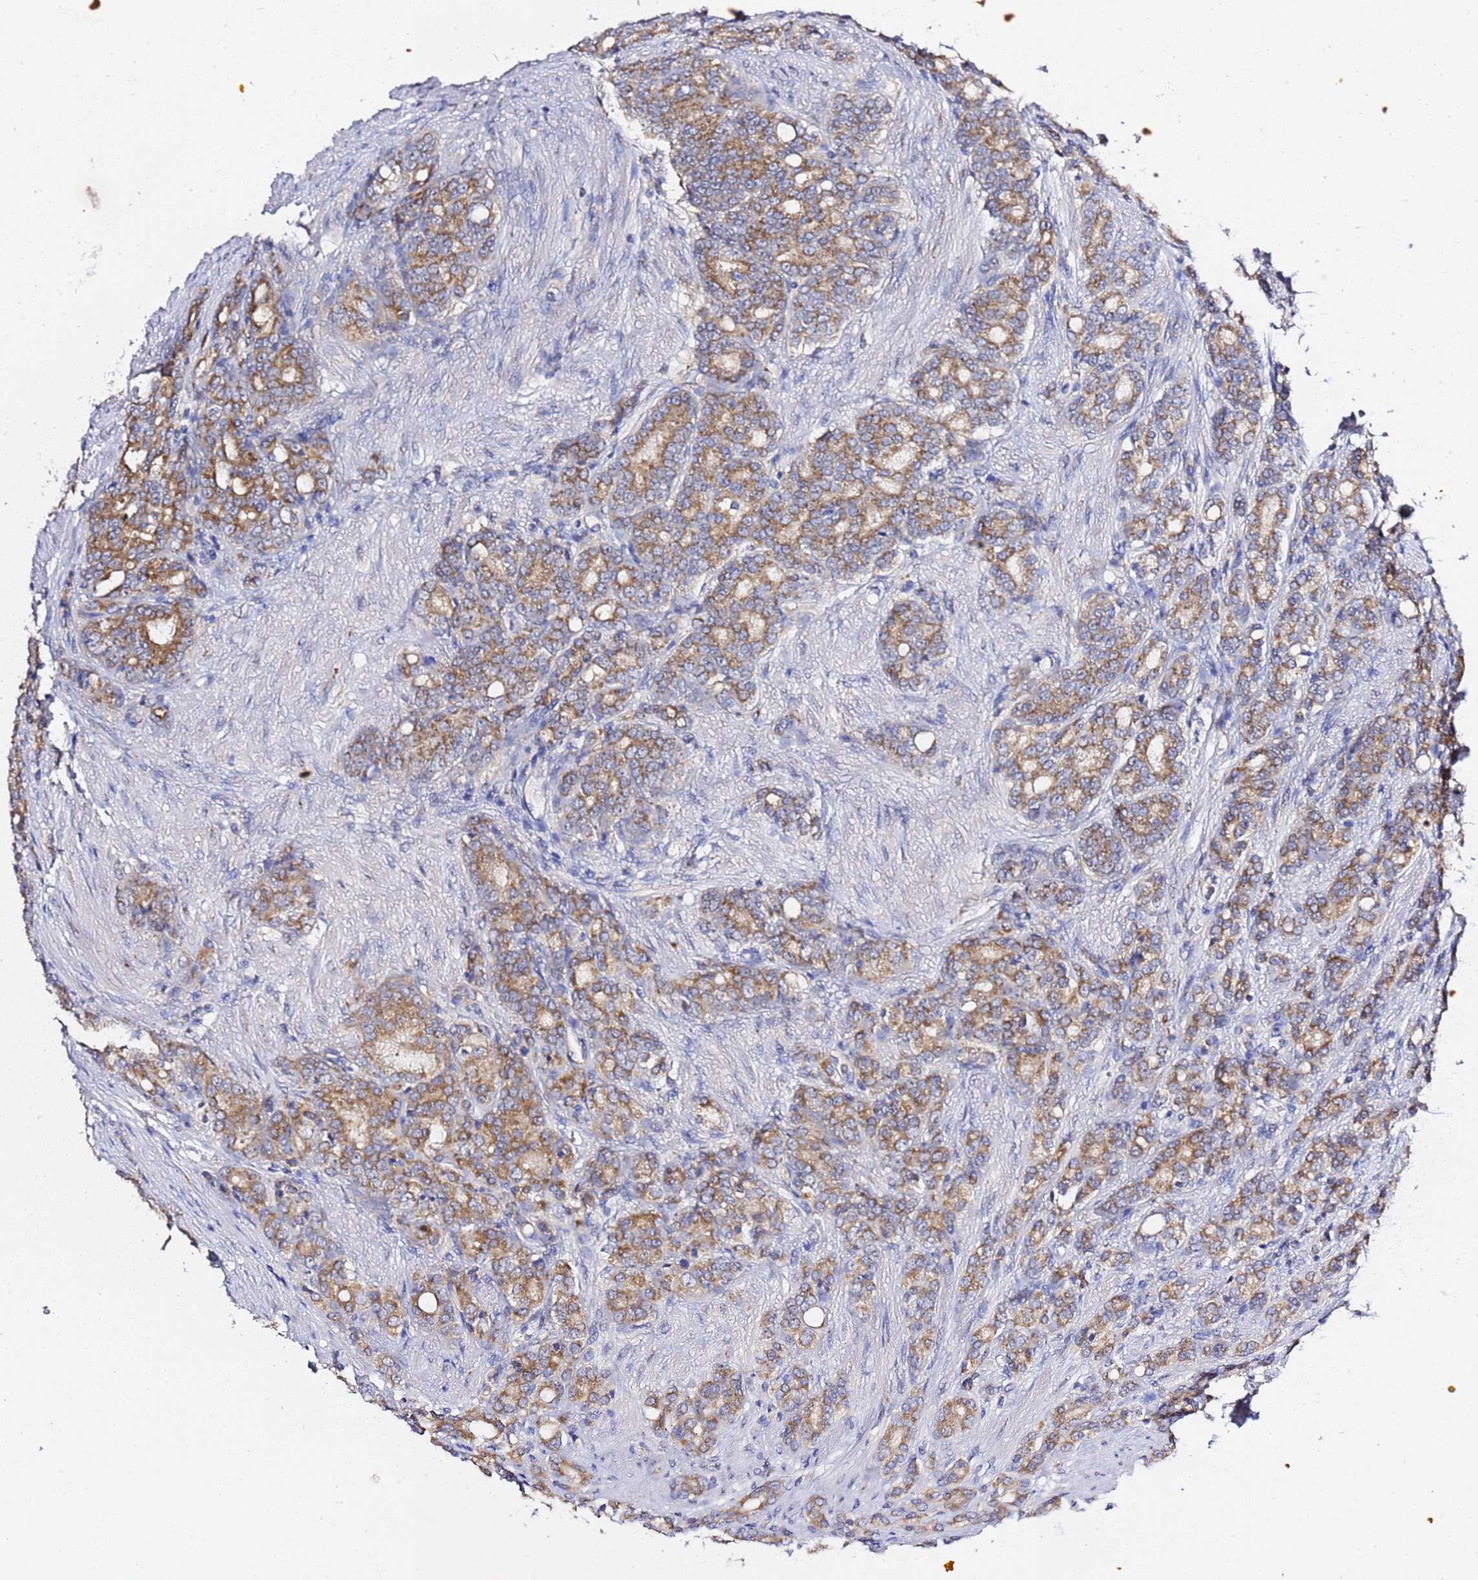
{"staining": {"intensity": "moderate", "quantity": ">75%", "location": "cytoplasmic/membranous"}, "tissue": "prostate cancer", "cell_type": "Tumor cells", "image_type": "cancer", "snomed": [{"axis": "morphology", "description": "Adenocarcinoma, High grade"}, {"axis": "topography", "description": "Prostate"}], "caption": "Prostate cancer (adenocarcinoma (high-grade)) was stained to show a protein in brown. There is medium levels of moderate cytoplasmic/membranous staining in about >75% of tumor cells. The staining was performed using DAB to visualize the protein expression in brown, while the nuclei were stained in blue with hematoxylin (Magnification: 20x).", "gene": "ANAPC1", "patient": {"sex": "male", "age": 62}}